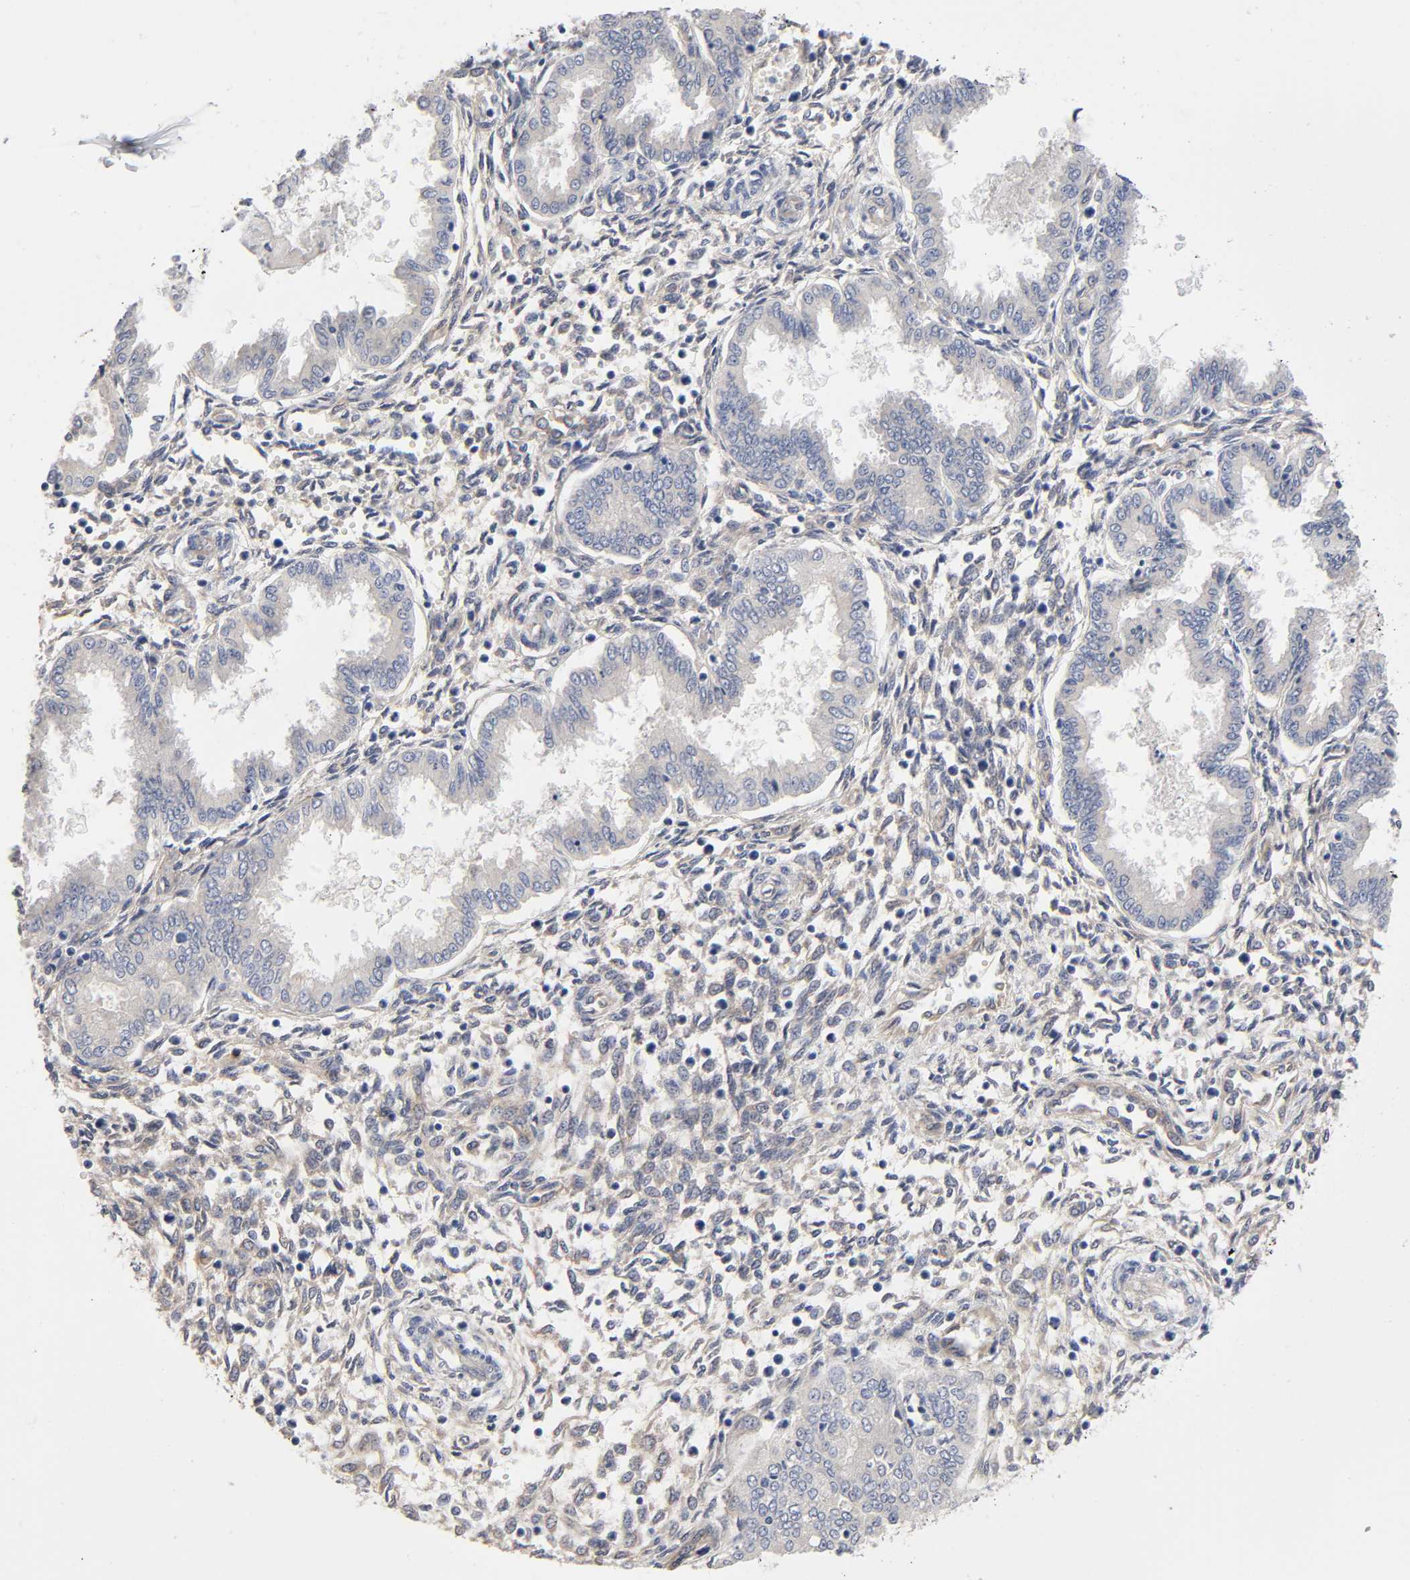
{"staining": {"intensity": "negative", "quantity": "none", "location": "none"}, "tissue": "endometrium", "cell_type": "Cells in endometrial stroma", "image_type": "normal", "snomed": [{"axis": "morphology", "description": "Normal tissue, NOS"}, {"axis": "topography", "description": "Endometrium"}], "caption": "Cells in endometrial stroma are negative for brown protein staining in benign endometrium.", "gene": "RAB13", "patient": {"sex": "female", "age": 33}}